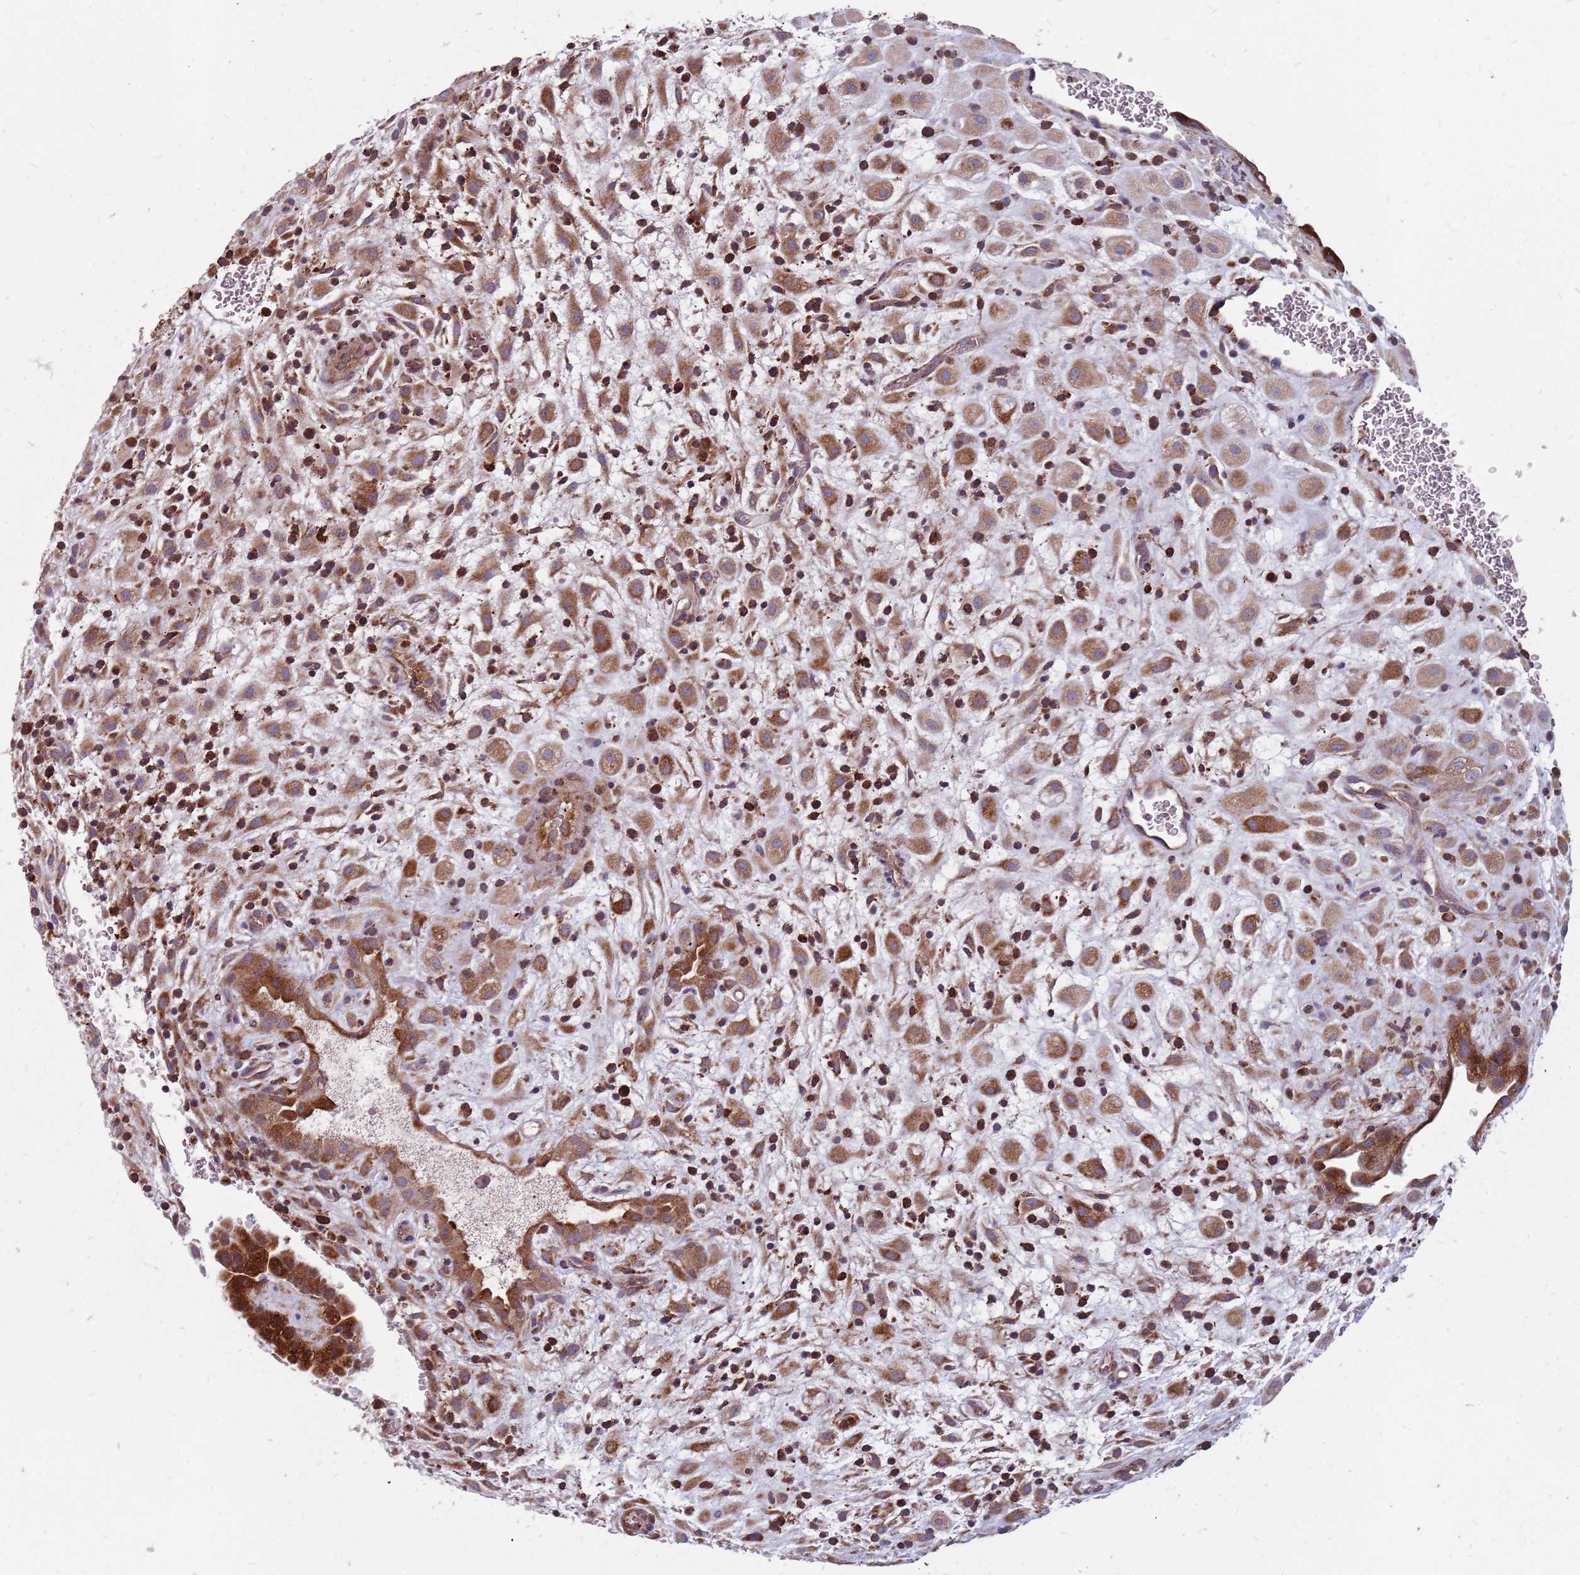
{"staining": {"intensity": "strong", "quantity": ">75%", "location": "cytoplasmic/membranous"}, "tissue": "placenta", "cell_type": "Decidual cells", "image_type": "normal", "snomed": [{"axis": "morphology", "description": "Normal tissue, NOS"}, {"axis": "topography", "description": "Placenta"}], "caption": "Placenta stained with IHC displays strong cytoplasmic/membranous expression in approximately >75% of decidual cells.", "gene": "NME4", "patient": {"sex": "female", "age": 35}}